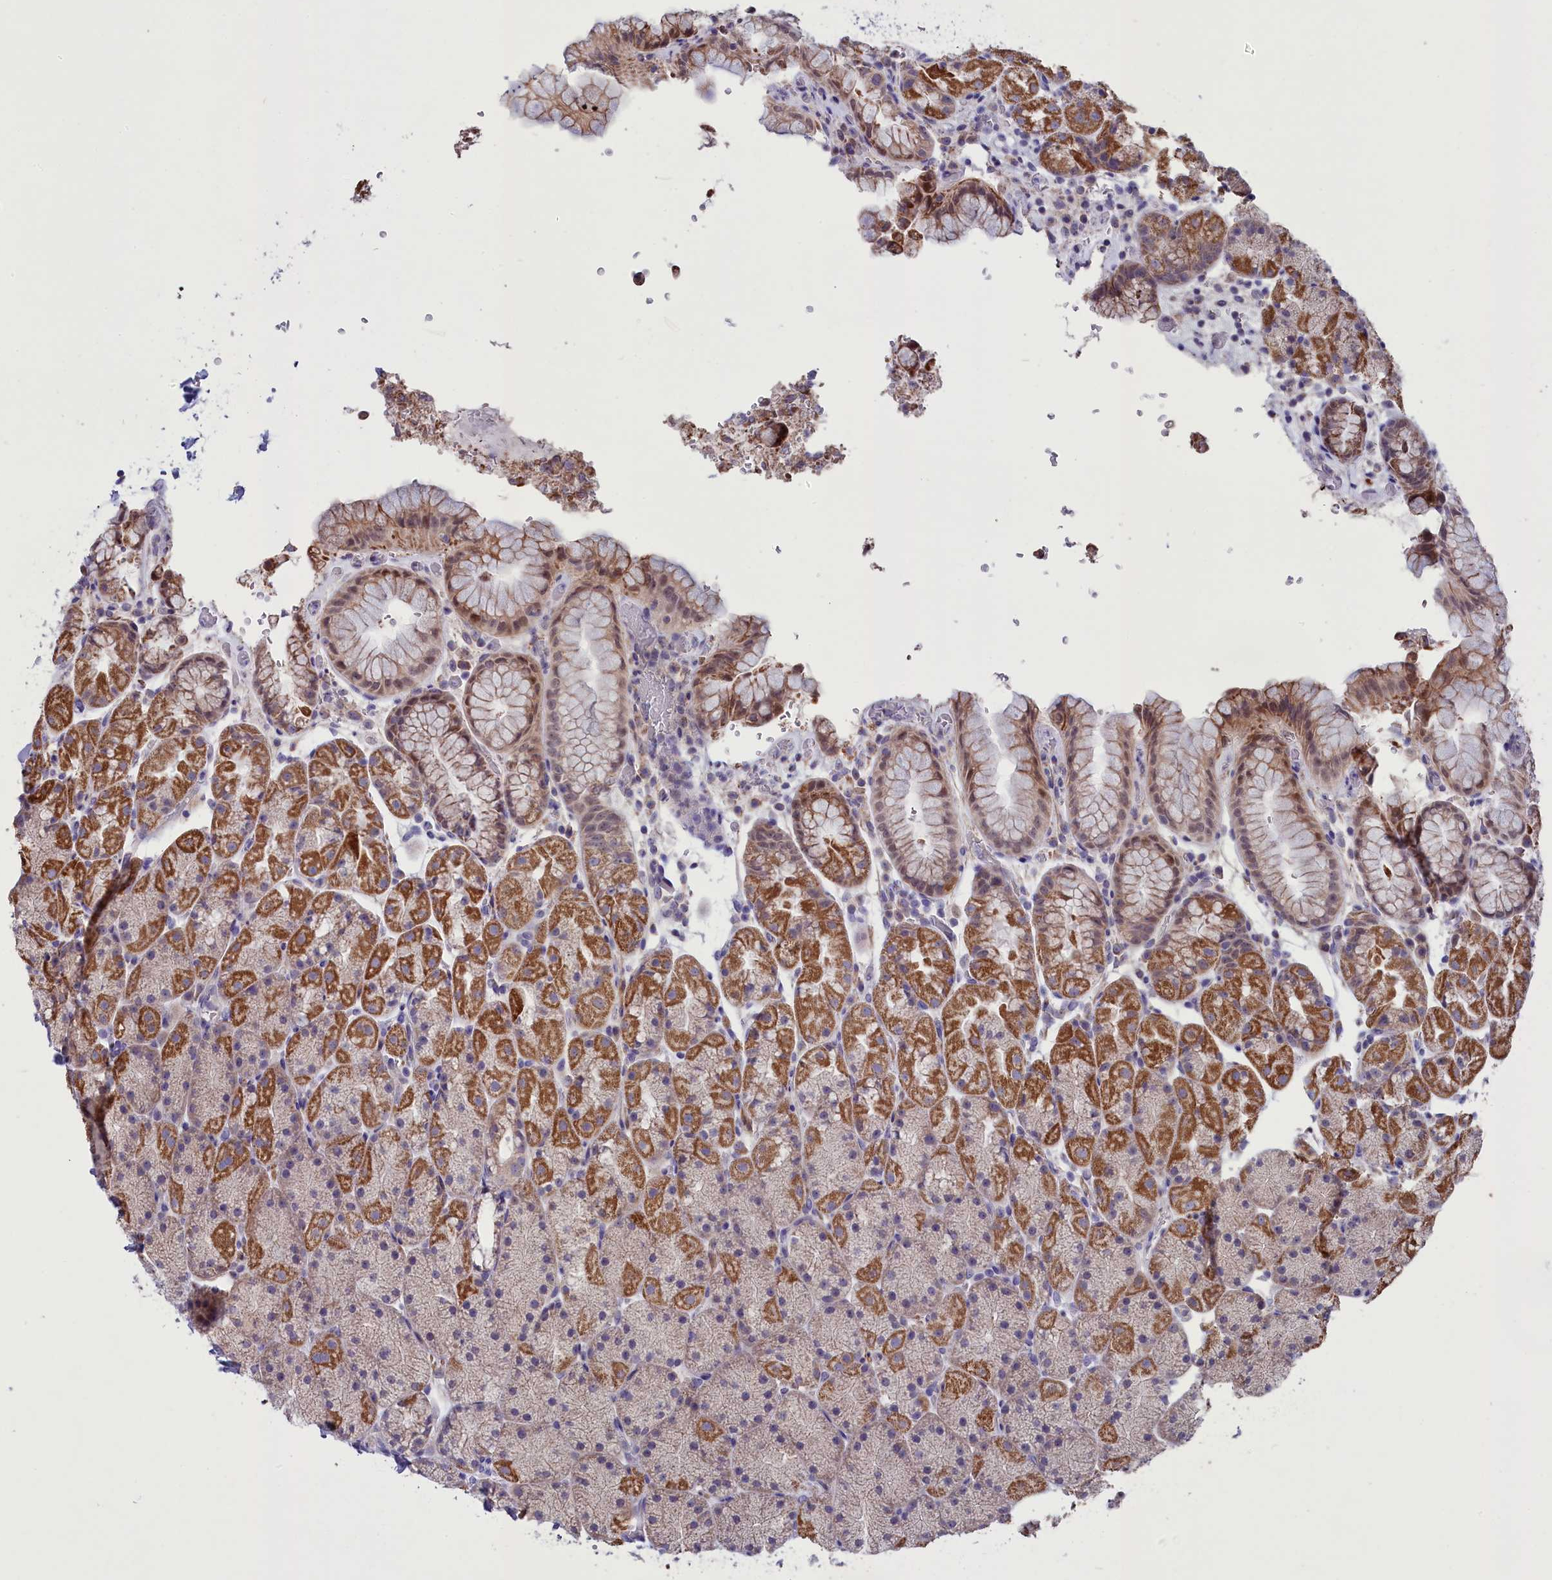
{"staining": {"intensity": "moderate", "quantity": ">75%", "location": "cytoplasmic/membranous,nuclear"}, "tissue": "stomach", "cell_type": "Glandular cells", "image_type": "normal", "snomed": [{"axis": "morphology", "description": "Normal tissue, NOS"}, {"axis": "topography", "description": "Stomach, upper"}, {"axis": "topography", "description": "Stomach, lower"}], "caption": "A histopathology image of human stomach stained for a protein reveals moderate cytoplasmic/membranous,nuclear brown staining in glandular cells. The protein is stained brown, and the nuclei are stained in blue (DAB IHC with brightfield microscopy, high magnification).", "gene": "SCD5", "patient": {"sex": "male", "age": 67}}